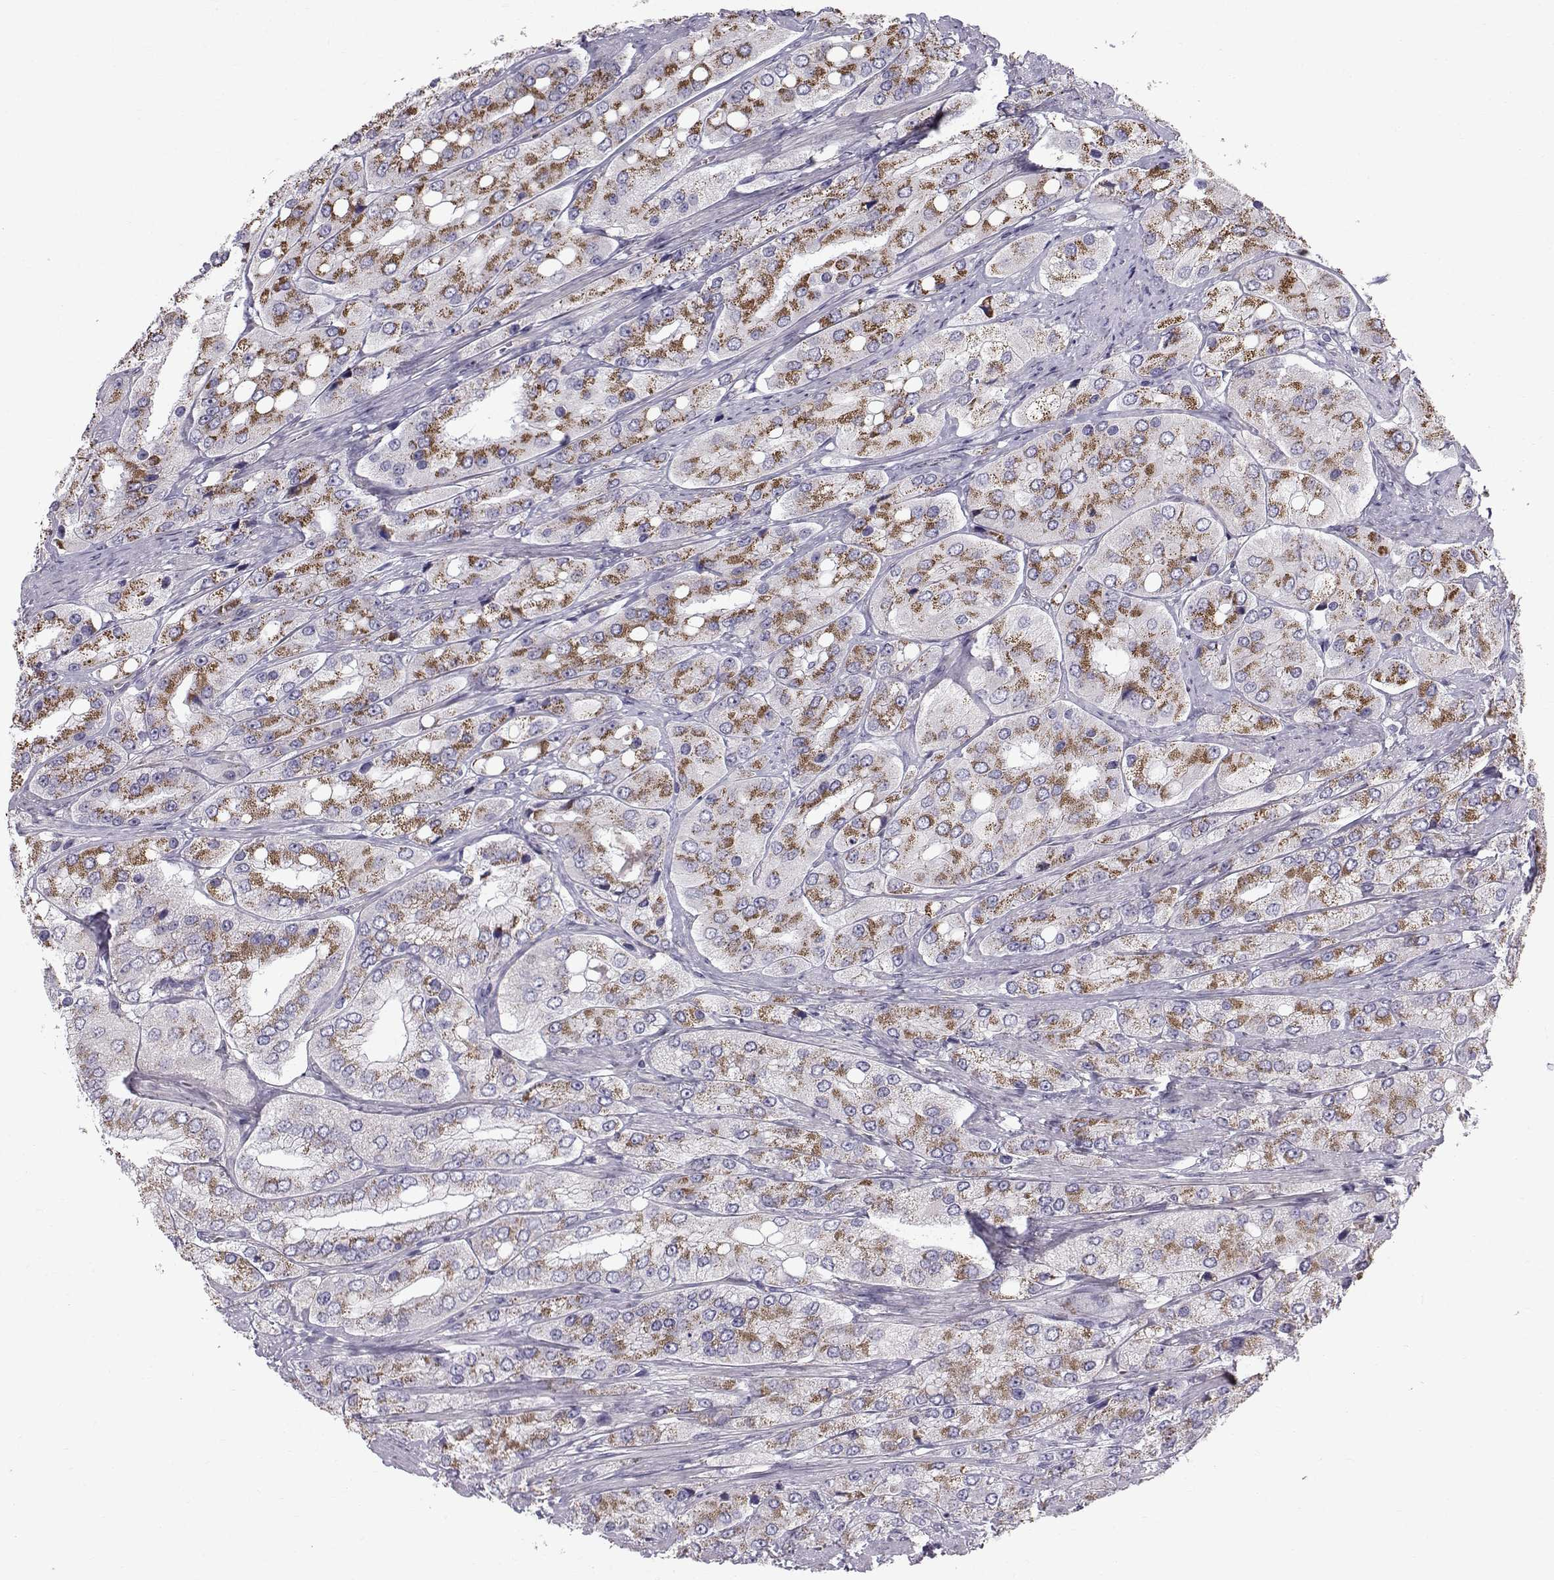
{"staining": {"intensity": "moderate", "quantity": "25%-75%", "location": "cytoplasmic/membranous"}, "tissue": "prostate cancer", "cell_type": "Tumor cells", "image_type": "cancer", "snomed": [{"axis": "morphology", "description": "Adenocarcinoma, Low grade"}, {"axis": "topography", "description": "Prostate"}], "caption": "Prostate cancer was stained to show a protein in brown. There is medium levels of moderate cytoplasmic/membranous positivity in about 25%-75% of tumor cells.", "gene": "QPCT", "patient": {"sex": "male", "age": 69}}